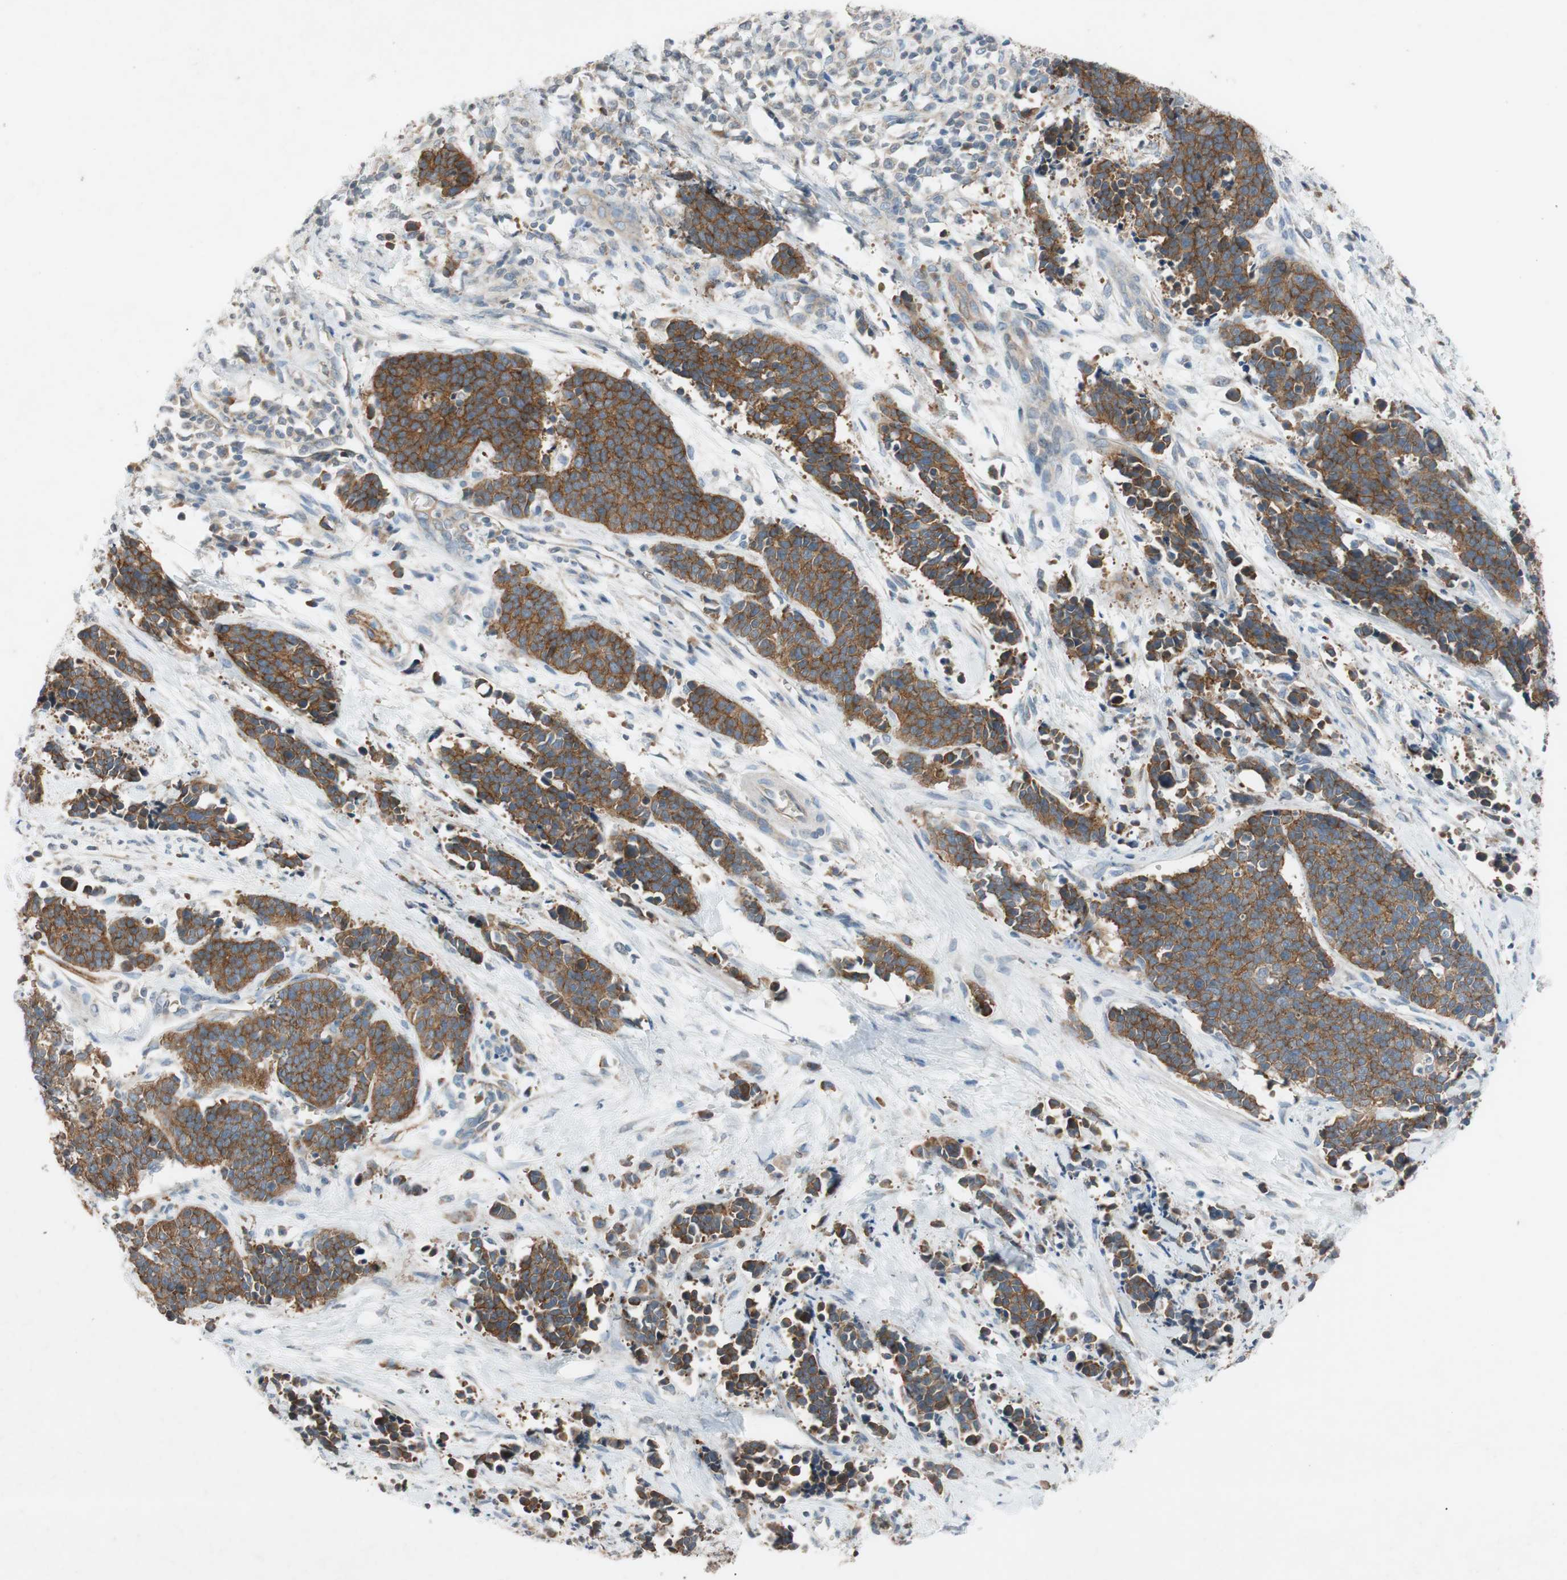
{"staining": {"intensity": "moderate", "quantity": ">75%", "location": "cytoplasmic/membranous"}, "tissue": "cervical cancer", "cell_type": "Tumor cells", "image_type": "cancer", "snomed": [{"axis": "morphology", "description": "Squamous cell carcinoma, NOS"}, {"axis": "topography", "description": "Cervix"}], "caption": "DAB (3,3'-diaminobenzidine) immunohistochemical staining of human cervical cancer (squamous cell carcinoma) exhibits moderate cytoplasmic/membranous protein staining in about >75% of tumor cells.", "gene": "ADD2", "patient": {"sex": "female", "age": 35}}